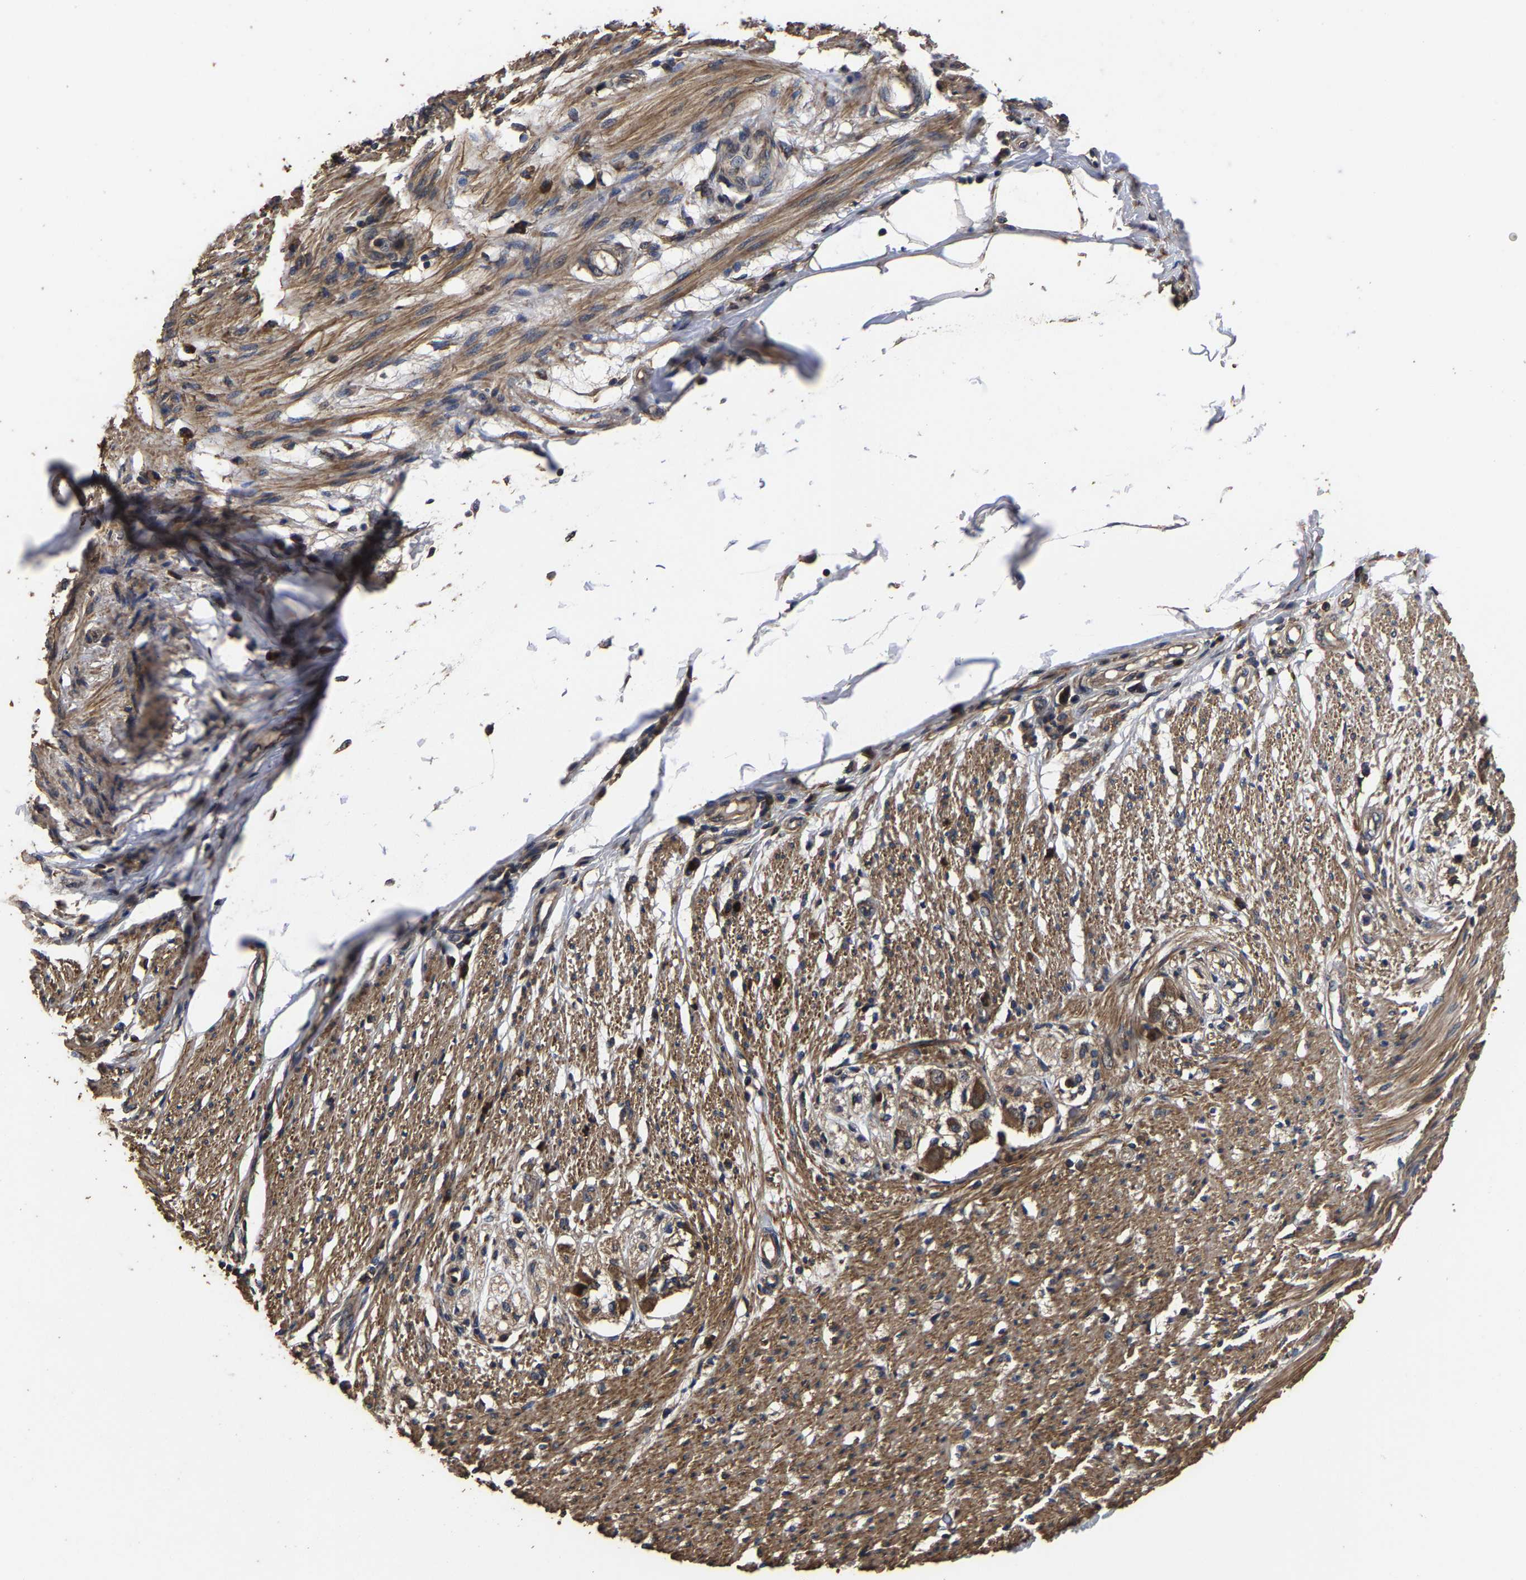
{"staining": {"intensity": "moderate", "quantity": ">75%", "location": "cytoplasmic/membranous"}, "tissue": "smooth muscle", "cell_type": "Smooth muscle cells", "image_type": "normal", "snomed": [{"axis": "morphology", "description": "Normal tissue, NOS"}, {"axis": "morphology", "description": "Adenocarcinoma, NOS"}, {"axis": "topography", "description": "Colon"}, {"axis": "topography", "description": "Peripheral nerve tissue"}], "caption": "Immunohistochemistry micrograph of unremarkable smooth muscle: smooth muscle stained using IHC exhibits medium levels of moderate protein expression localized specifically in the cytoplasmic/membranous of smooth muscle cells, appearing as a cytoplasmic/membranous brown color.", "gene": "ITCH", "patient": {"sex": "male", "age": 14}}